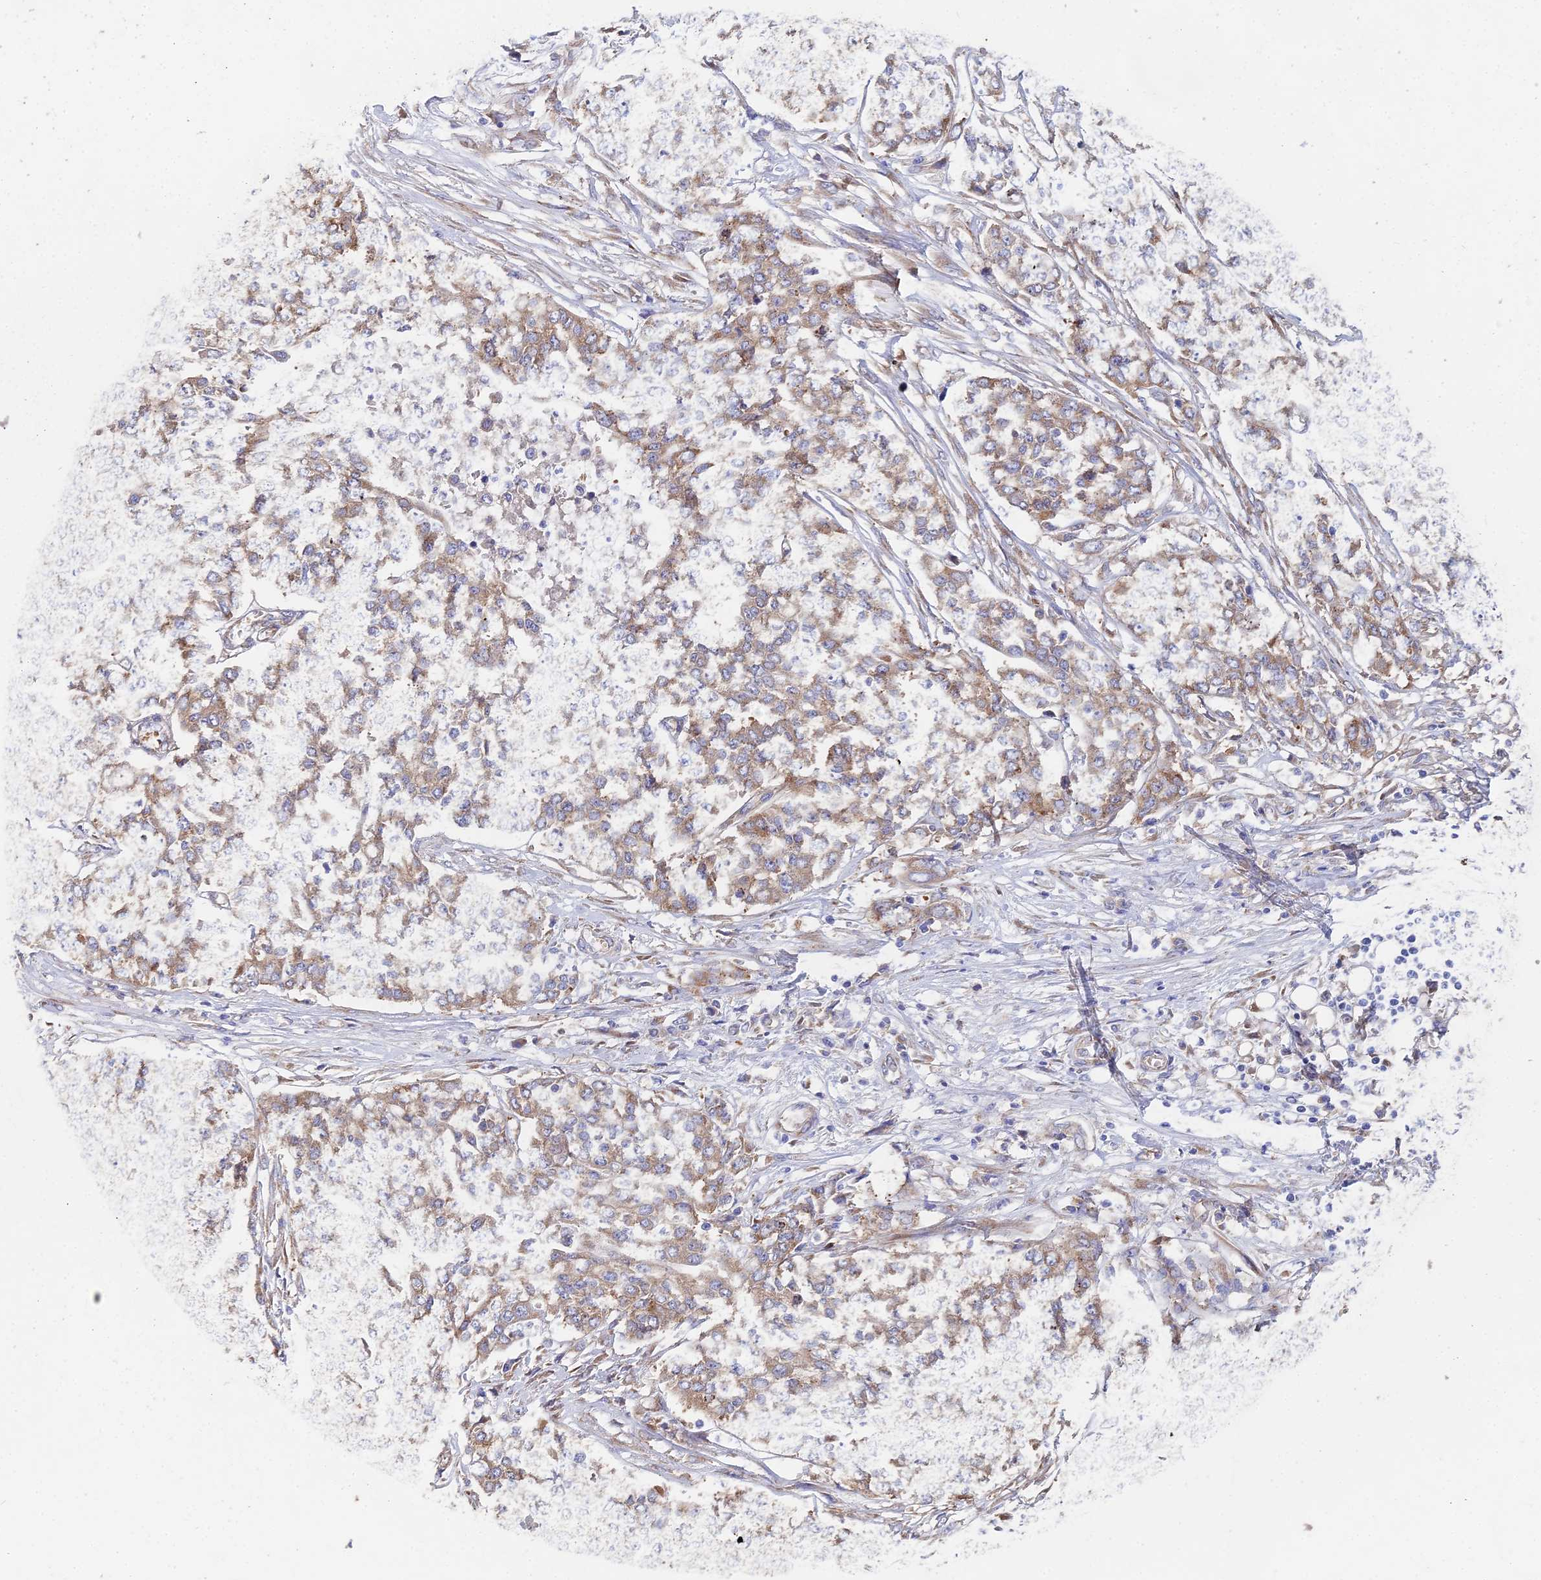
{"staining": {"intensity": "weak", "quantity": ">75%", "location": "cytoplasmic/membranous"}, "tissue": "ovarian cancer", "cell_type": "Tumor cells", "image_type": "cancer", "snomed": [{"axis": "morphology", "description": "Cystadenocarcinoma, serous, NOS"}, {"axis": "topography", "description": "Soft tissue"}, {"axis": "topography", "description": "Ovary"}], "caption": "Brown immunohistochemical staining in human ovarian cancer (serous cystadenocarcinoma) demonstrates weak cytoplasmic/membranous staining in about >75% of tumor cells.", "gene": "ELOF1", "patient": {"sex": "female", "age": 57}}